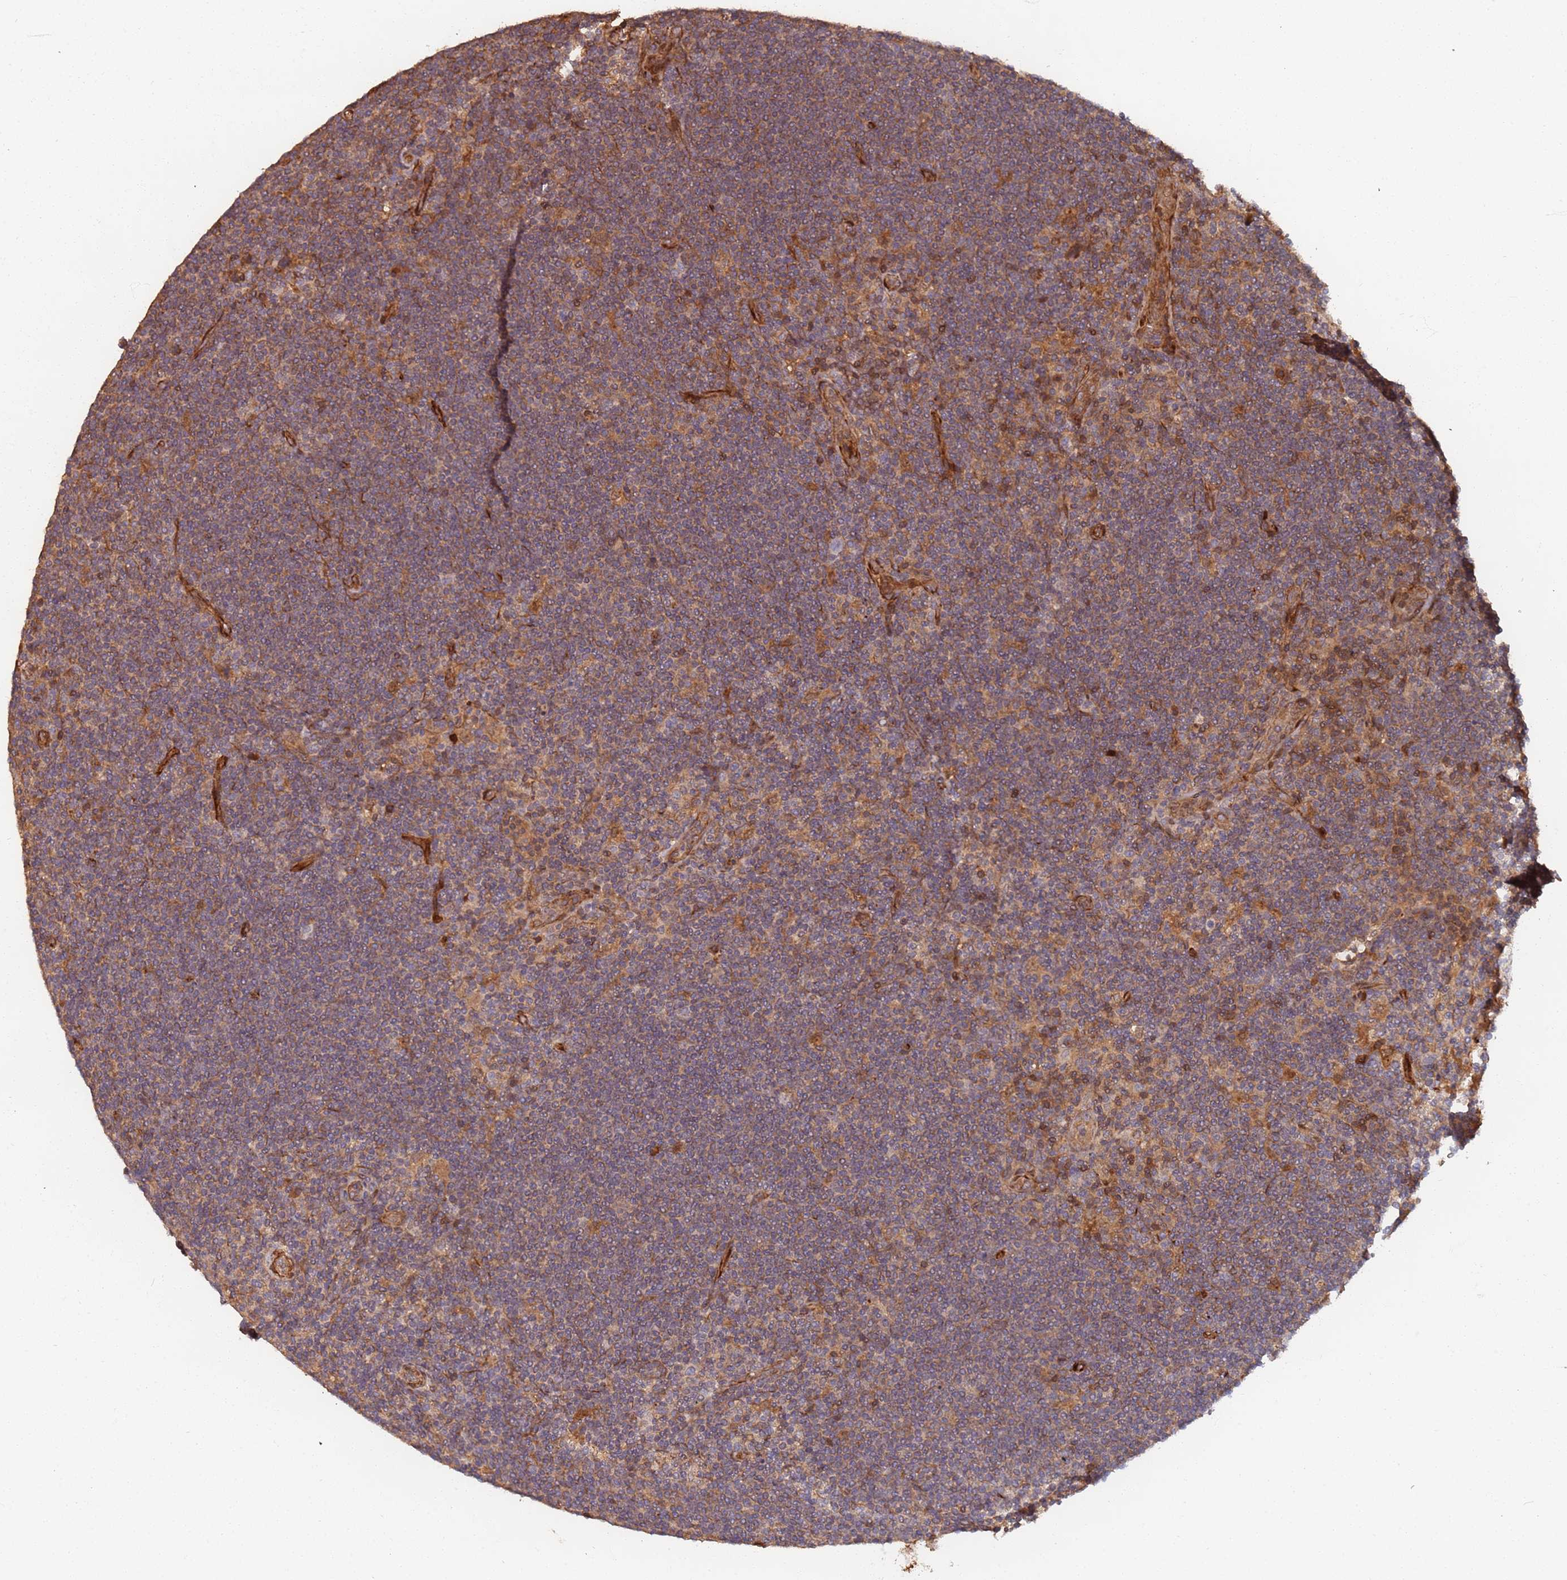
{"staining": {"intensity": "negative", "quantity": "none", "location": "none"}, "tissue": "lymphoma", "cell_type": "Tumor cells", "image_type": "cancer", "snomed": [{"axis": "morphology", "description": "Hodgkin's disease, NOS"}, {"axis": "topography", "description": "Lymph node"}], "caption": "A photomicrograph of Hodgkin's disease stained for a protein demonstrates no brown staining in tumor cells.", "gene": "SDCCAG8", "patient": {"sex": "female", "age": 57}}